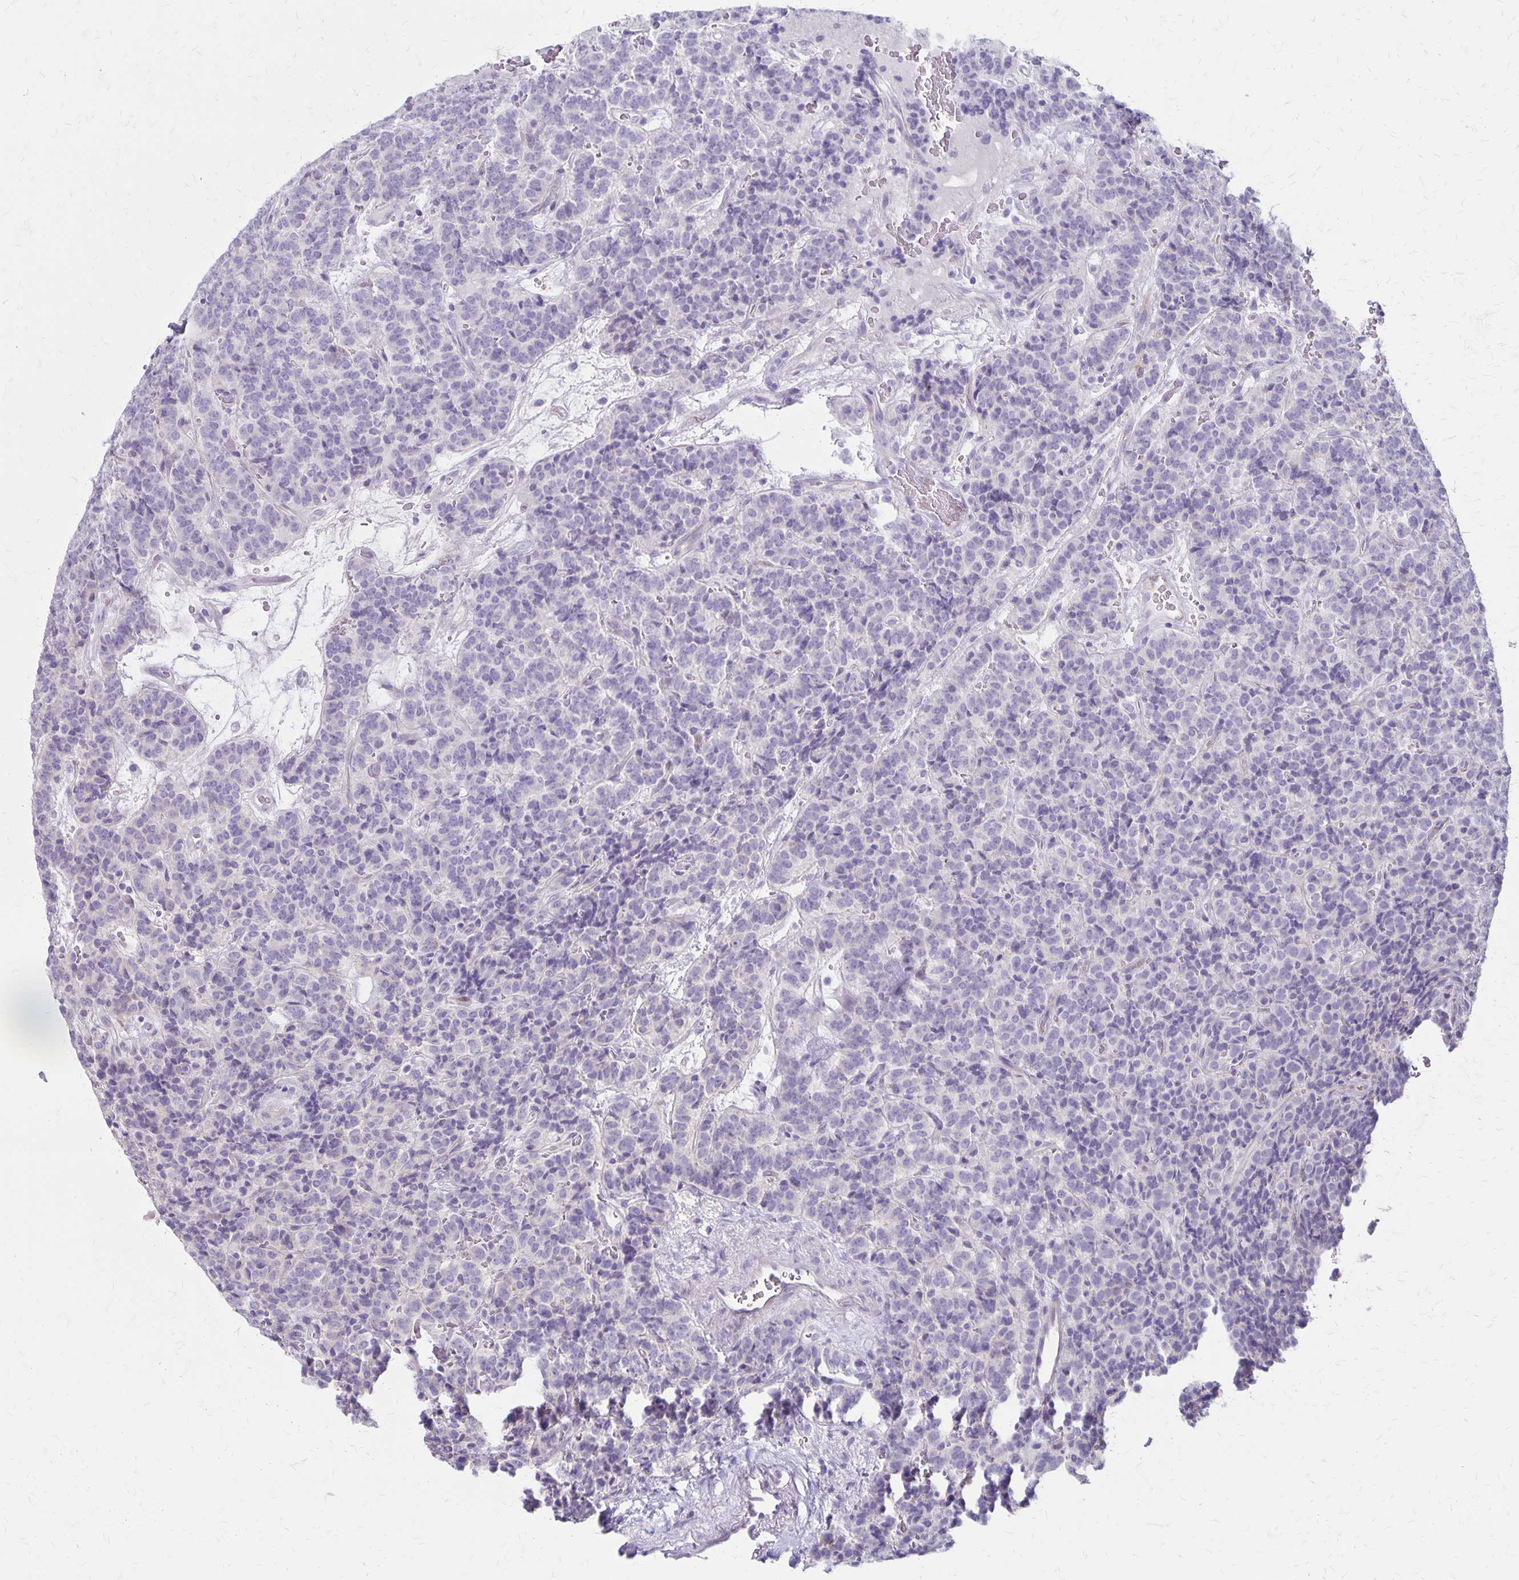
{"staining": {"intensity": "negative", "quantity": "none", "location": "none"}, "tissue": "carcinoid", "cell_type": "Tumor cells", "image_type": "cancer", "snomed": [{"axis": "morphology", "description": "Carcinoid, malignant, NOS"}, {"axis": "topography", "description": "Pancreas"}], "caption": "This is an immunohistochemistry (IHC) image of carcinoid. There is no positivity in tumor cells.", "gene": "HOMER1", "patient": {"sex": "male", "age": 36}}